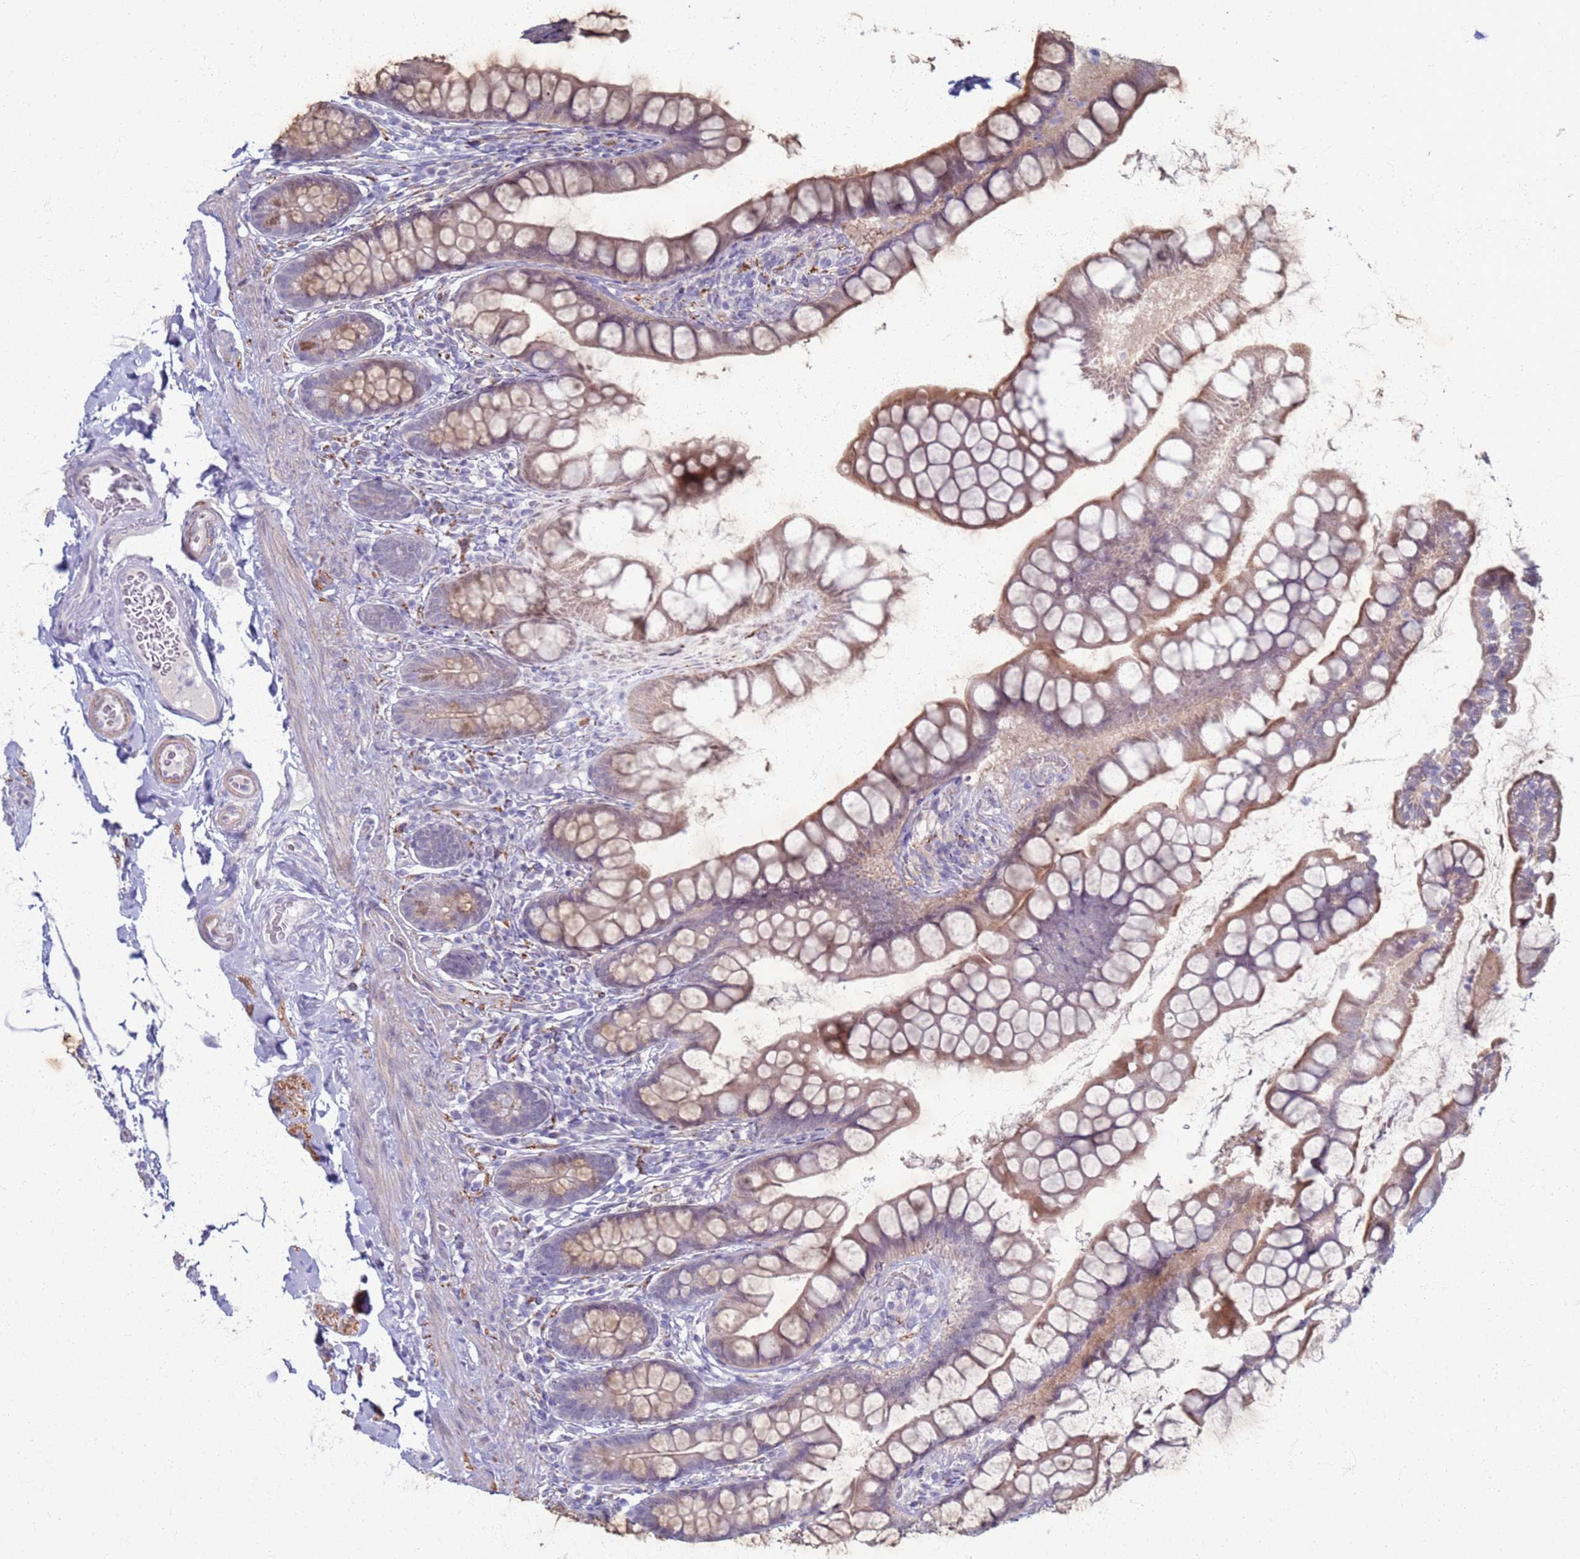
{"staining": {"intensity": "weak", "quantity": "25%-75%", "location": "cytoplasmic/membranous"}, "tissue": "small intestine", "cell_type": "Glandular cells", "image_type": "normal", "snomed": [{"axis": "morphology", "description": "Normal tissue, NOS"}, {"axis": "topography", "description": "Small intestine"}], "caption": "DAB immunohistochemical staining of normal small intestine shows weak cytoplasmic/membranous protein positivity in about 25%-75% of glandular cells.", "gene": "CLCA2", "patient": {"sex": "male", "age": 70}}